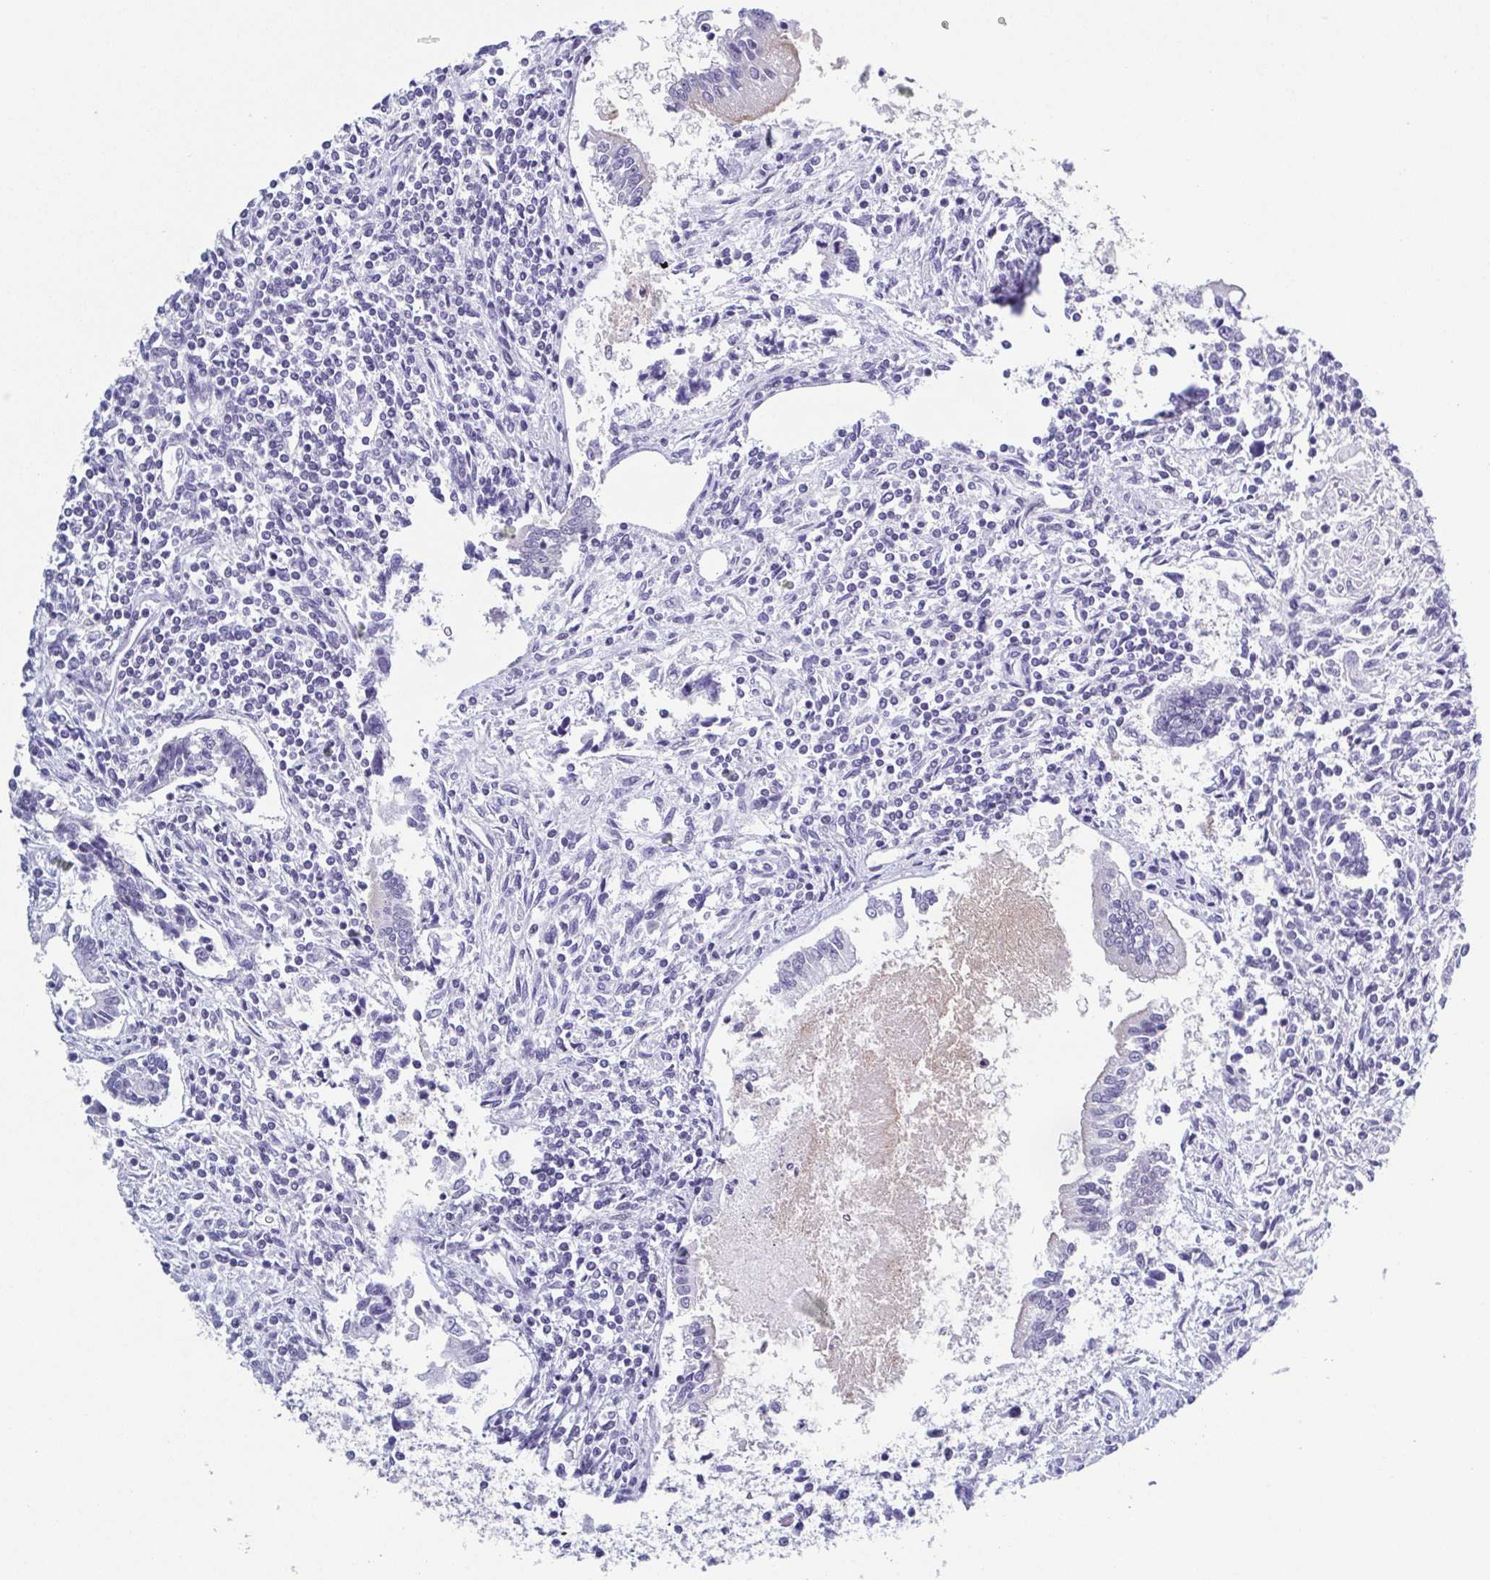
{"staining": {"intensity": "negative", "quantity": "none", "location": "none"}, "tissue": "testis cancer", "cell_type": "Tumor cells", "image_type": "cancer", "snomed": [{"axis": "morphology", "description": "Carcinoma, Embryonal, NOS"}, {"axis": "topography", "description": "Testis"}], "caption": "The micrograph displays no staining of tumor cells in testis cancer (embryonal carcinoma). (Brightfield microscopy of DAB (3,3'-diaminobenzidine) IHC at high magnification).", "gene": "TMEM92", "patient": {"sex": "male", "age": 37}}